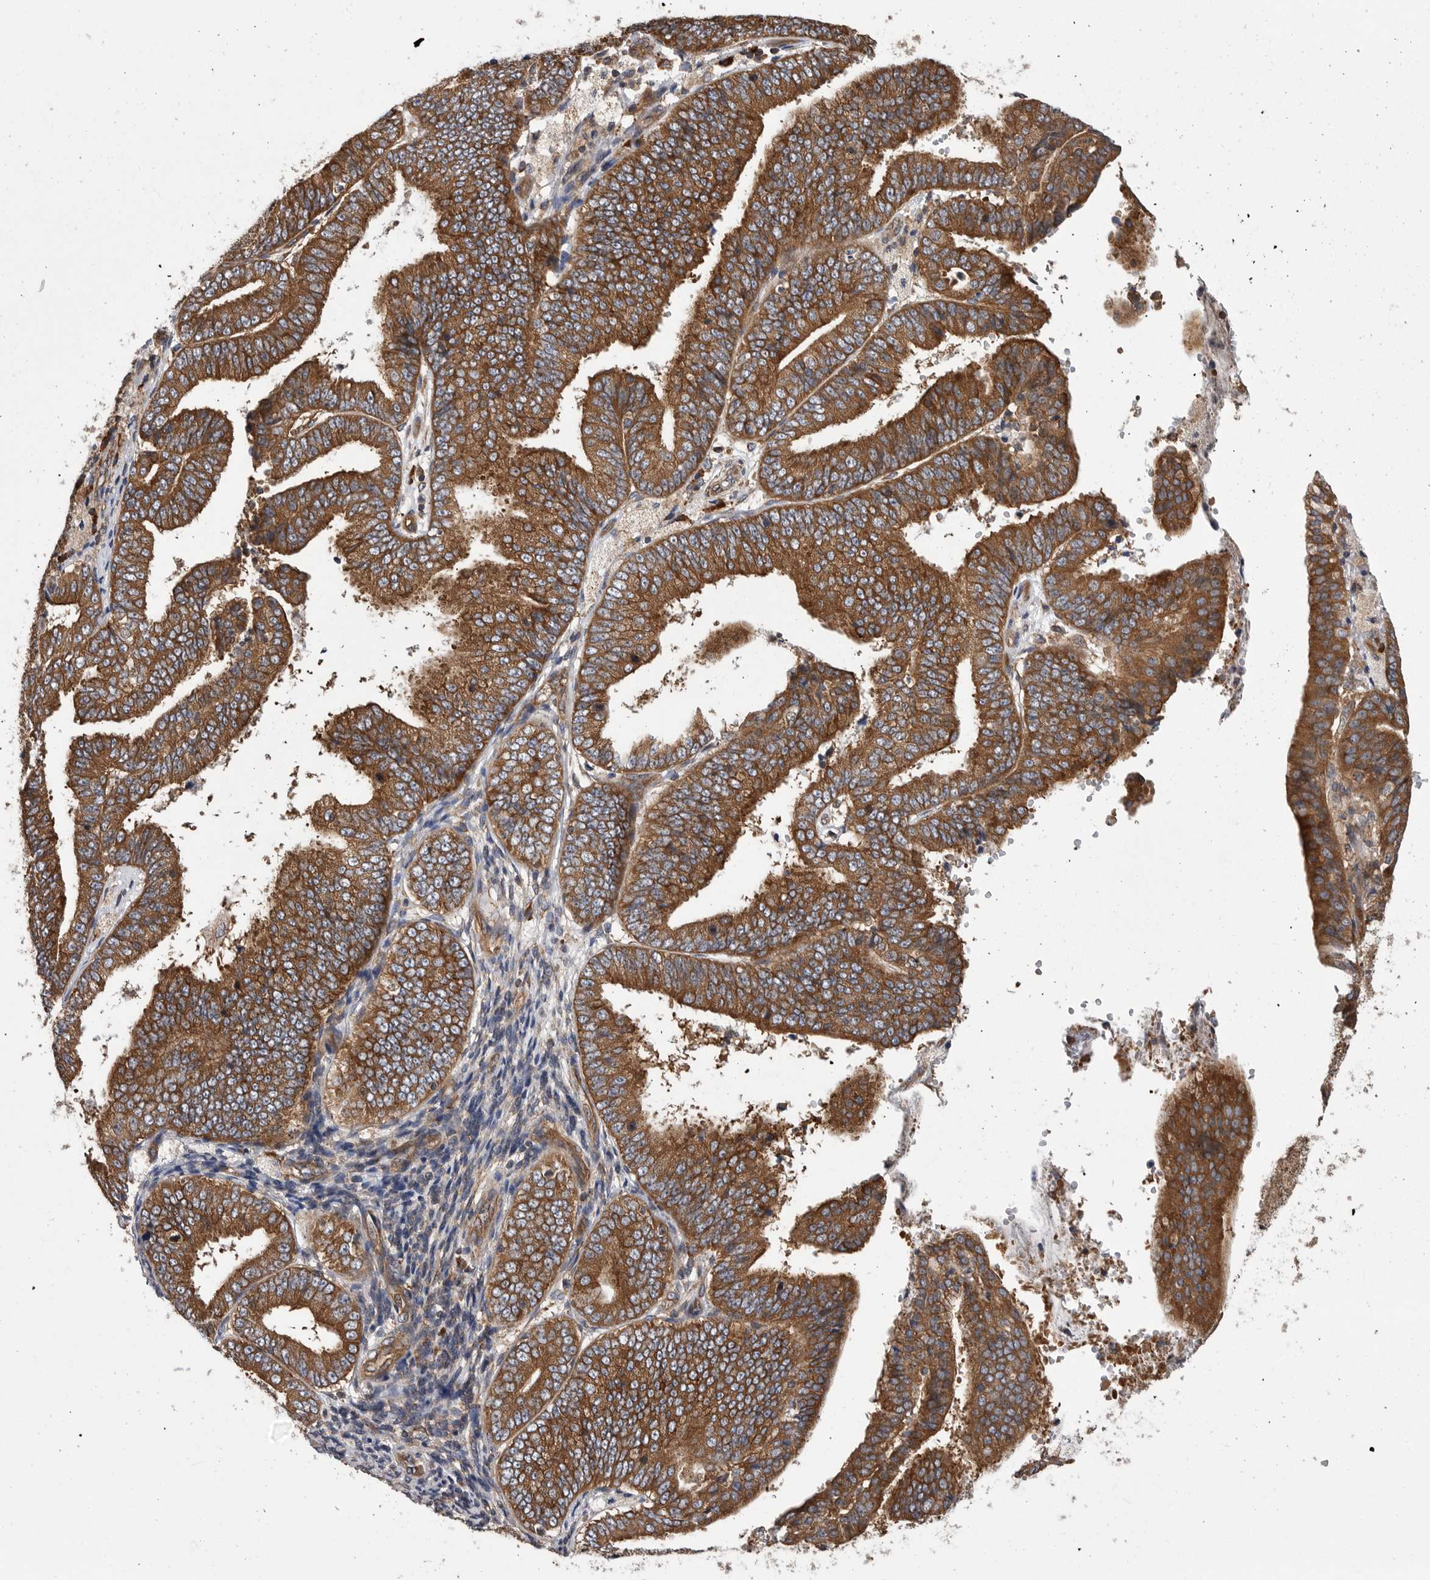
{"staining": {"intensity": "strong", "quantity": ">75%", "location": "cytoplasmic/membranous"}, "tissue": "endometrial cancer", "cell_type": "Tumor cells", "image_type": "cancer", "snomed": [{"axis": "morphology", "description": "Adenocarcinoma, NOS"}, {"axis": "topography", "description": "Endometrium"}], "caption": "Protein staining demonstrates strong cytoplasmic/membranous positivity in approximately >75% of tumor cells in adenocarcinoma (endometrial).", "gene": "OXR1", "patient": {"sex": "female", "age": 63}}